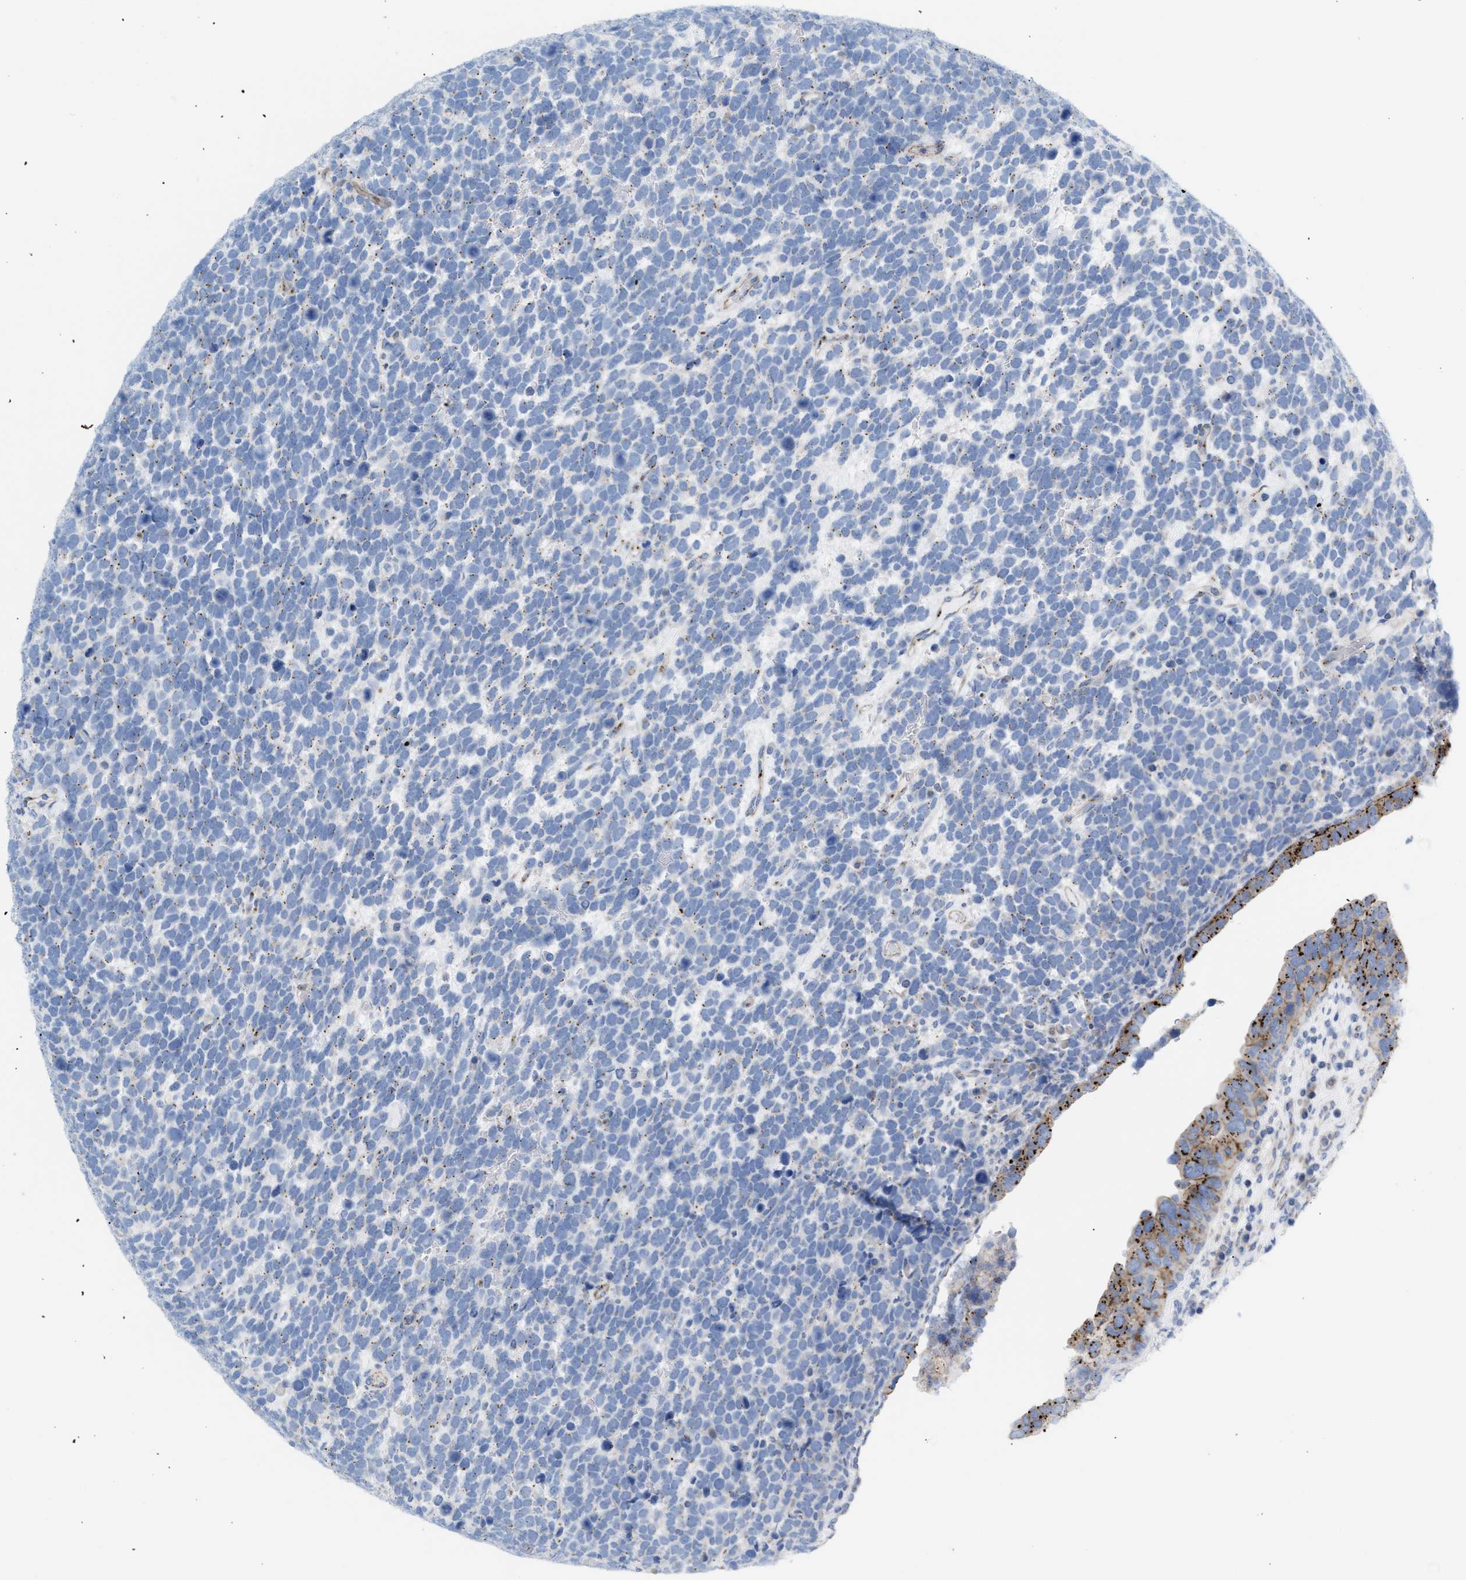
{"staining": {"intensity": "weak", "quantity": "25%-75%", "location": "cytoplasmic/membranous"}, "tissue": "urothelial cancer", "cell_type": "Tumor cells", "image_type": "cancer", "snomed": [{"axis": "morphology", "description": "Urothelial carcinoma, High grade"}, {"axis": "topography", "description": "Urinary bladder"}], "caption": "Immunohistochemical staining of urothelial carcinoma (high-grade) displays weak cytoplasmic/membranous protein positivity in approximately 25%-75% of tumor cells.", "gene": "TMEM17", "patient": {"sex": "female", "age": 82}}